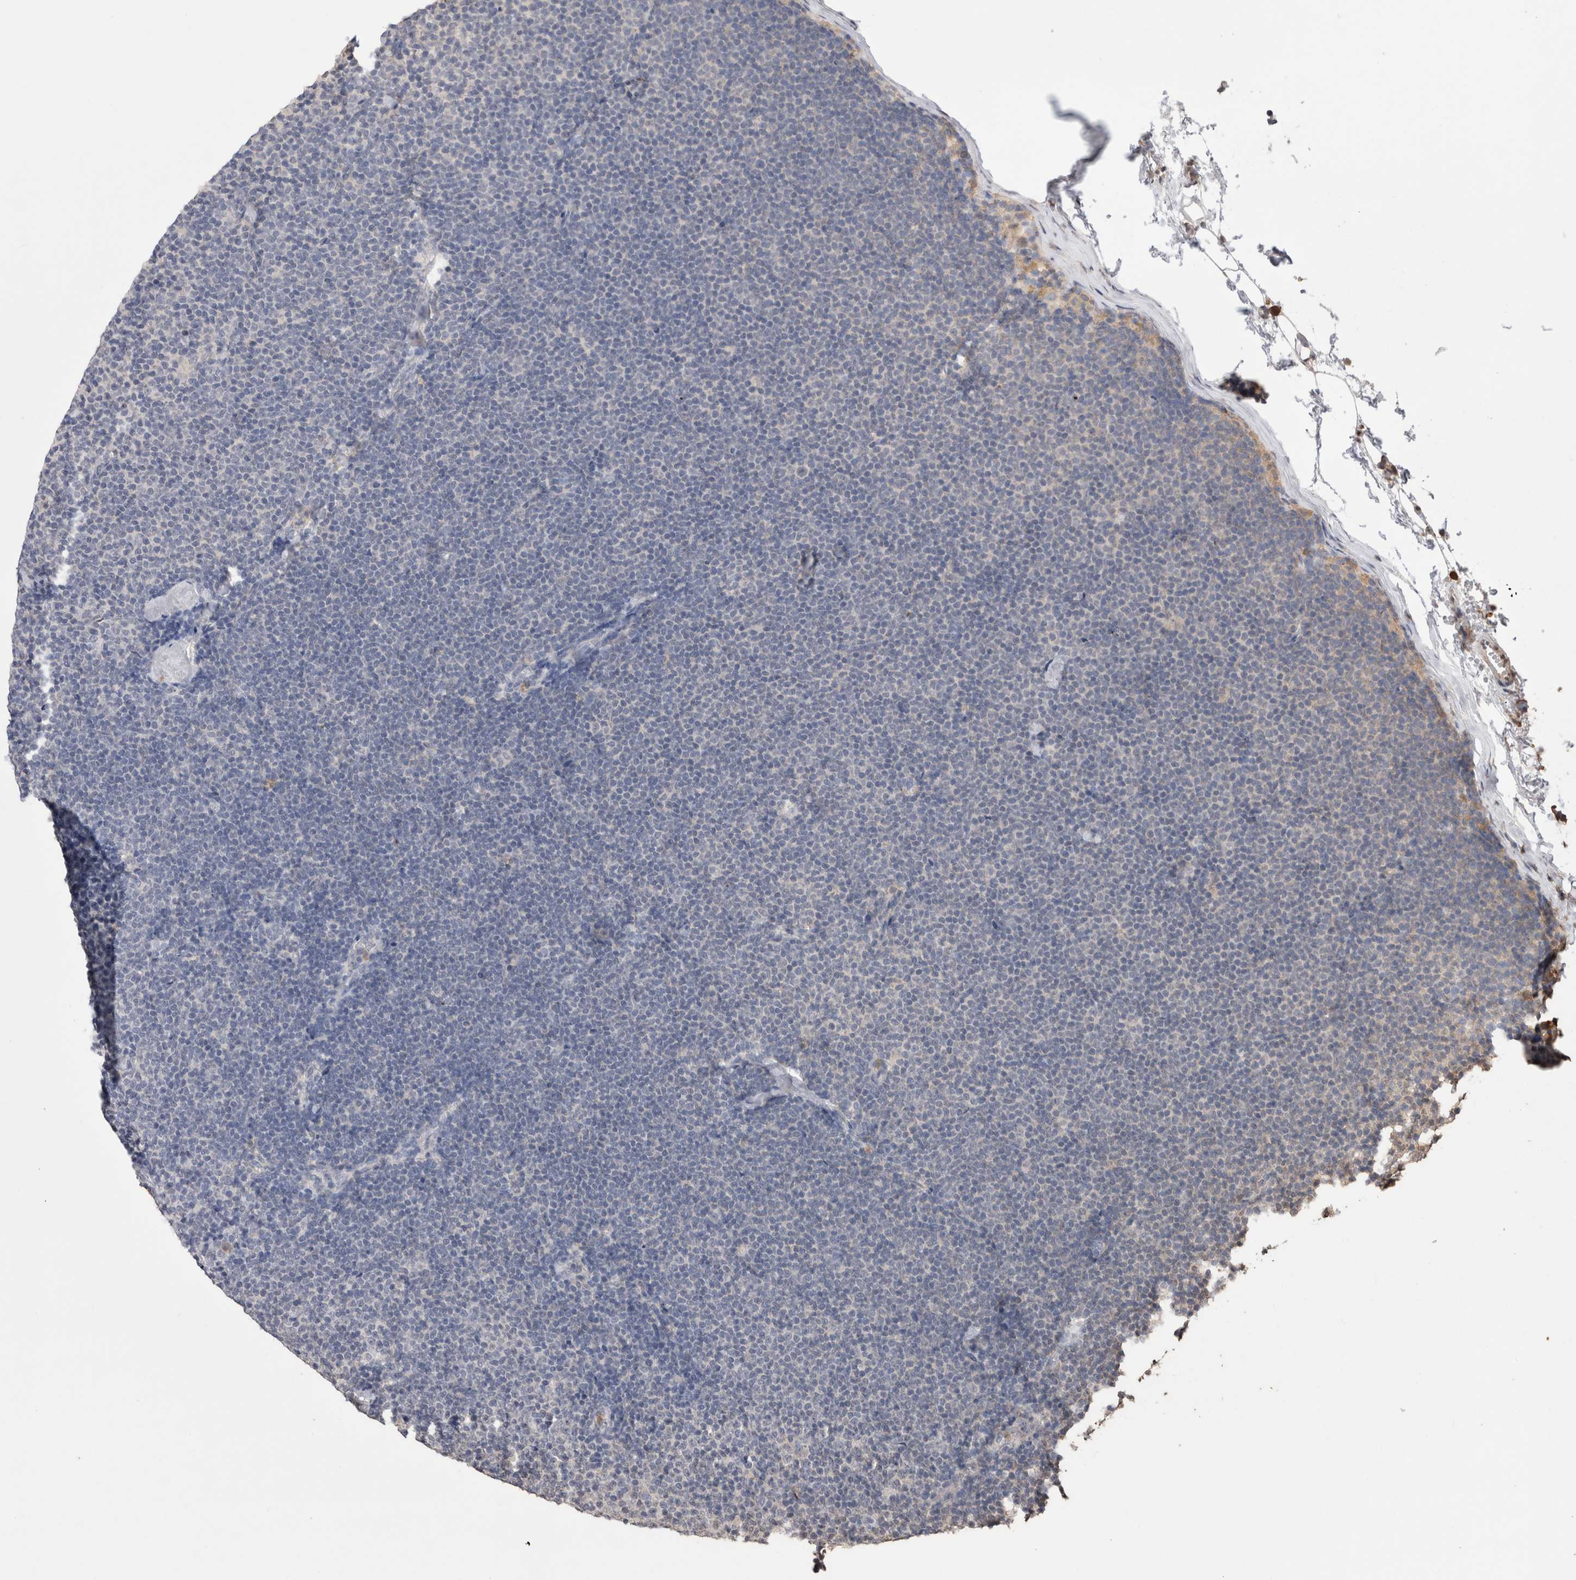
{"staining": {"intensity": "negative", "quantity": "none", "location": "none"}, "tissue": "lymphoma", "cell_type": "Tumor cells", "image_type": "cancer", "snomed": [{"axis": "morphology", "description": "Malignant lymphoma, non-Hodgkin's type, Low grade"}, {"axis": "topography", "description": "Lymph node"}], "caption": "This photomicrograph is of lymphoma stained with immunohistochemistry (IHC) to label a protein in brown with the nuclei are counter-stained blue. There is no expression in tumor cells.", "gene": "GRK5", "patient": {"sex": "female", "age": 53}}